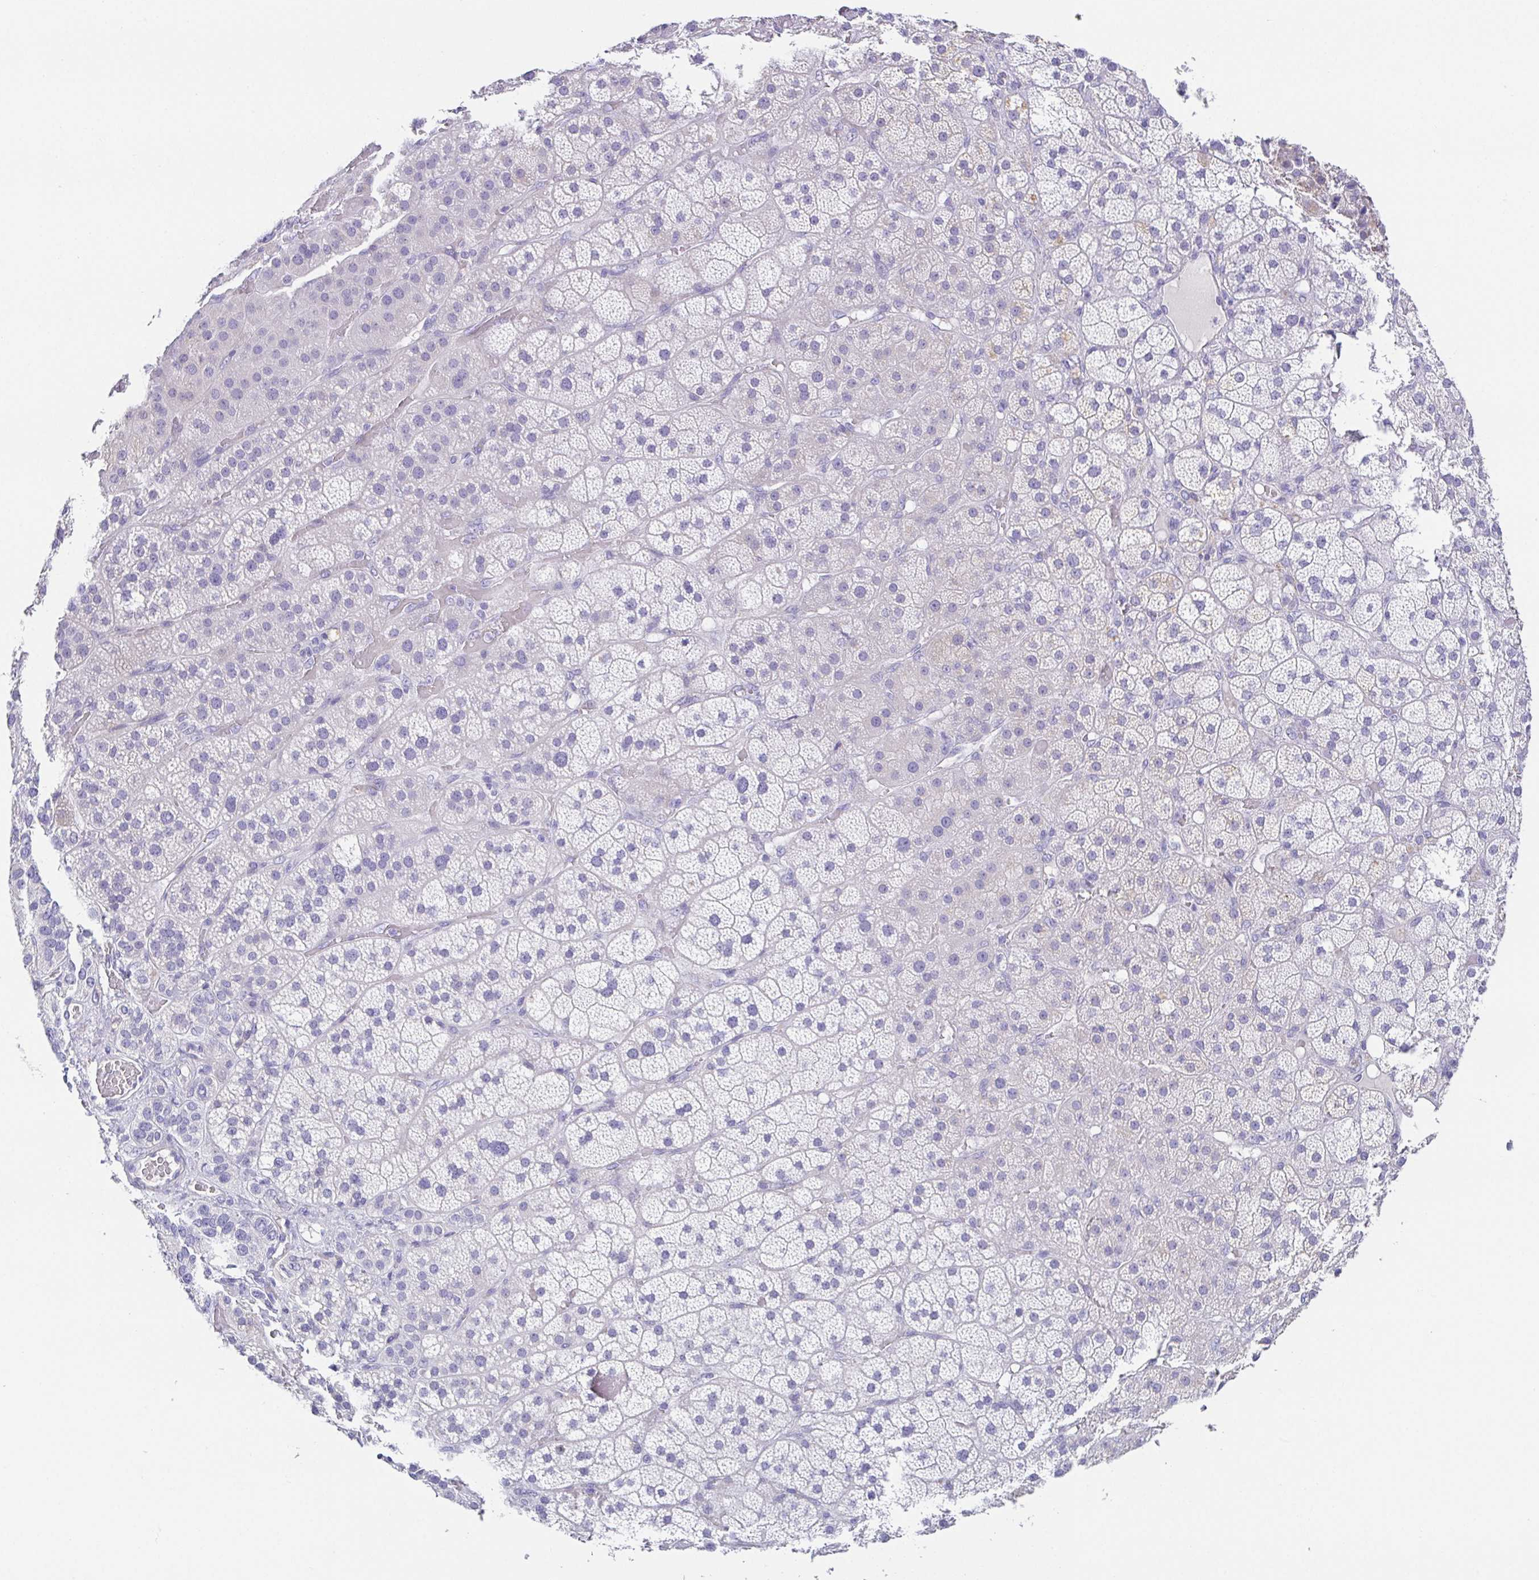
{"staining": {"intensity": "weak", "quantity": "<25%", "location": "cytoplasmic/membranous"}, "tissue": "adrenal gland", "cell_type": "Glandular cells", "image_type": "normal", "snomed": [{"axis": "morphology", "description": "Normal tissue, NOS"}, {"axis": "topography", "description": "Adrenal gland"}], "caption": "Immunohistochemistry (IHC) image of normal human adrenal gland stained for a protein (brown), which exhibits no staining in glandular cells. Nuclei are stained in blue.", "gene": "HAPLN2", "patient": {"sex": "male", "age": 57}}